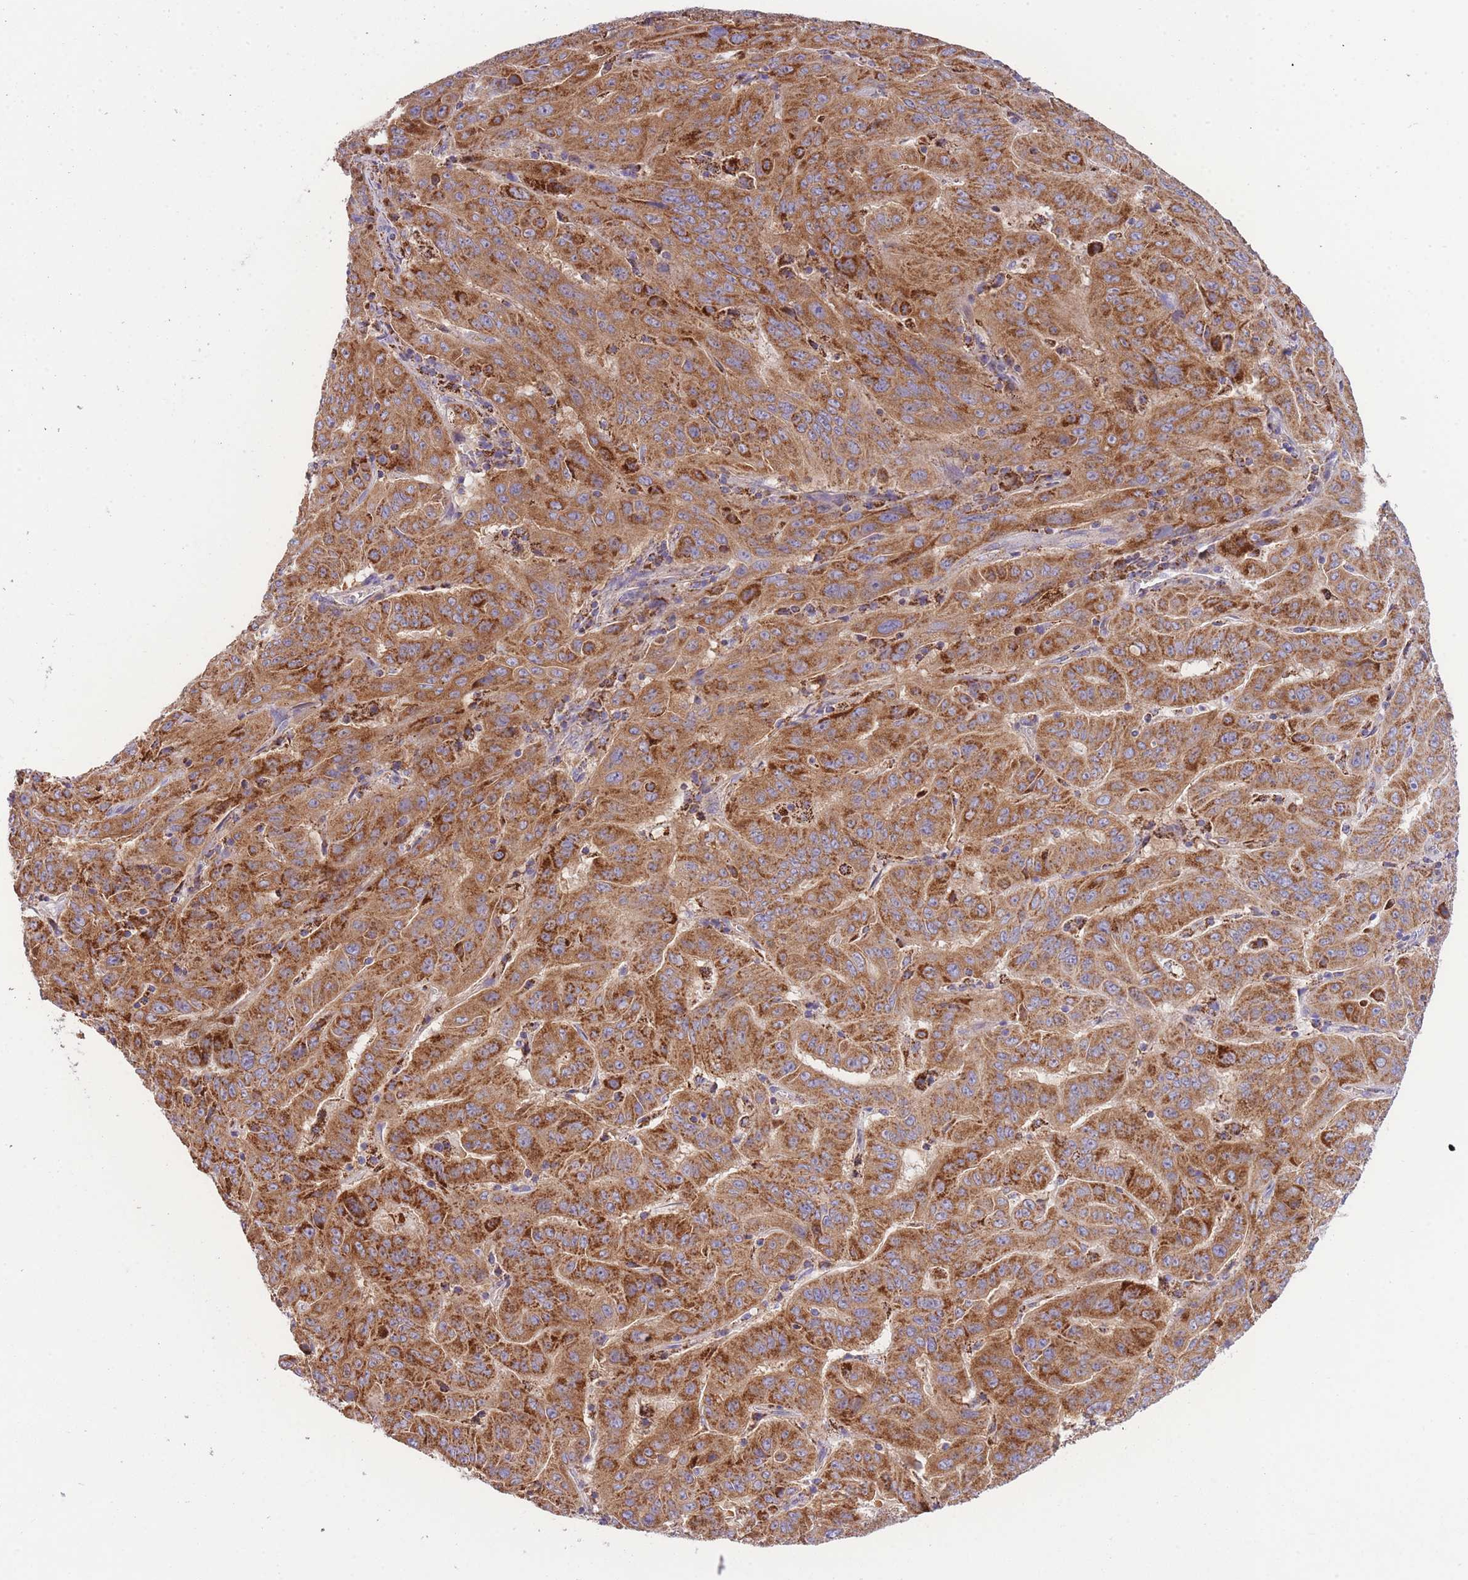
{"staining": {"intensity": "moderate", "quantity": ">75%", "location": "cytoplasmic/membranous"}, "tissue": "pancreatic cancer", "cell_type": "Tumor cells", "image_type": "cancer", "snomed": [{"axis": "morphology", "description": "Adenocarcinoma, NOS"}, {"axis": "topography", "description": "Pancreas"}], "caption": "Protein analysis of pancreatic cancer tissue displays moderate cytoplasmic/membranous expression in approximately >75% of tumor cells. The staining was performed using DAB, with brown indicating positive protein expression. Nuclei are stained blue with hematoxylin.", "gene": "ST3GAL3", "patient": {"sex": "male", "age": 63}}